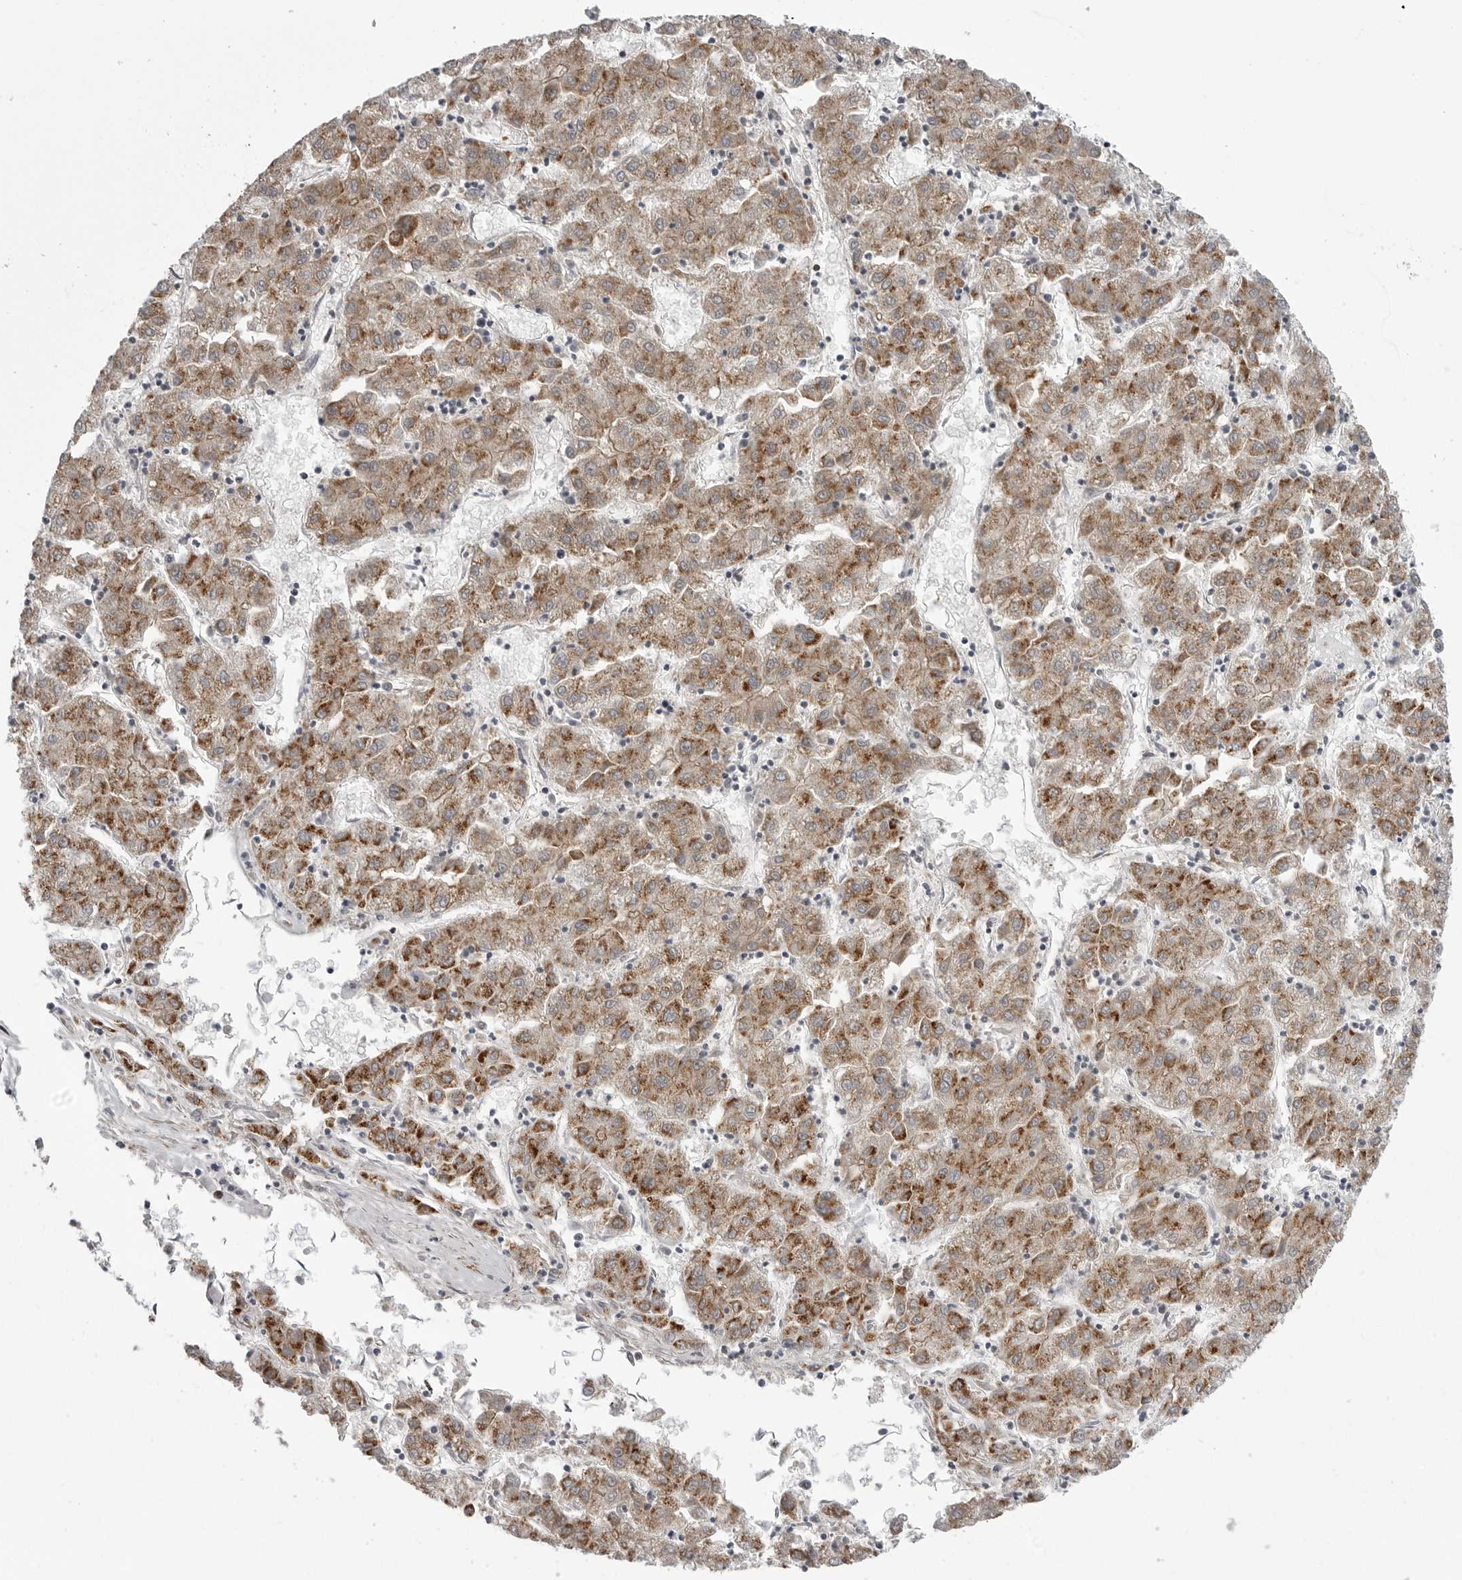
{"staining": {"intensity": "moderate", "quantity": ">75%", "location": "cytoplasmic/membranous"}, "tissue": "liver cancer", "cell_type": "Tumor cells", "image_type": "cancer", "snomed": [{"axis": "morphology", "description": "Carcinoma, Hepatocellular, NOS"}, {"axis": "topography", "description": "Liver"}], "caption": "DAB immunohistochemical staining of human liver hepatocellular carcinoma displays moderate cytoplasmic/membranous protein staining in approximately >75% of tumor cells. The protein is shown in brown color, while the nuclei are stained blue.", "gene": "SCP2", "patient": {"sex": "male", "age": 72}}